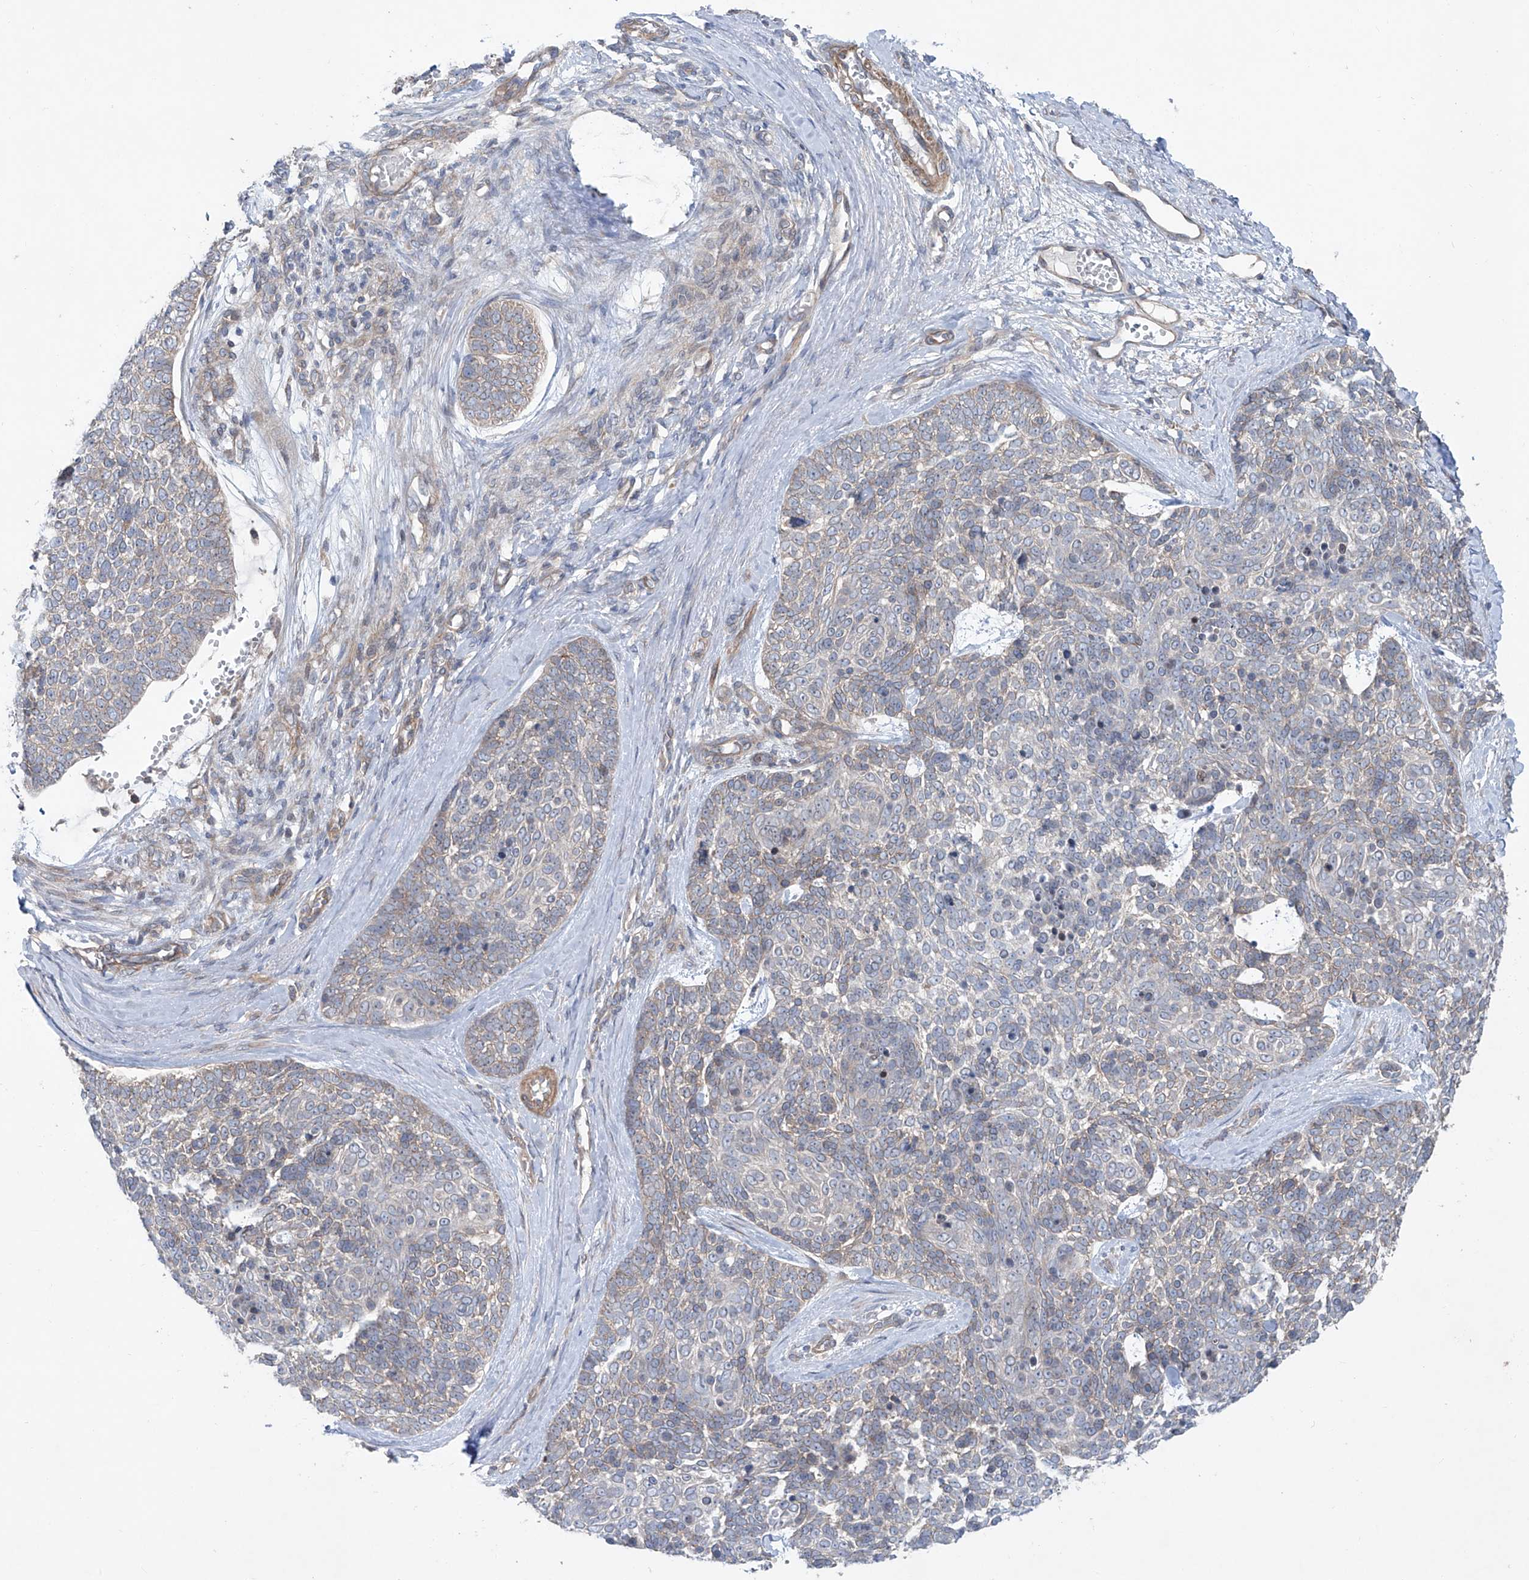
{"staining": {"intensity": "negative", "quantity": "none", "location": "none"}, "tissue": "skin cancer", "cell_type": "Tumor cells", "image_type": "cancer", "snomed": [{"axis": "morphology", "description": "Basal cell carcinoma"}, {"axis": "topography", "description": "Skin"}], "caption": "This is an immunohistochemistry image of human basal cell carcinoma (skin). There is no staining in tumor cells.", "gene": "KLC4", "patient": {"sex": "female", "age": 81}}